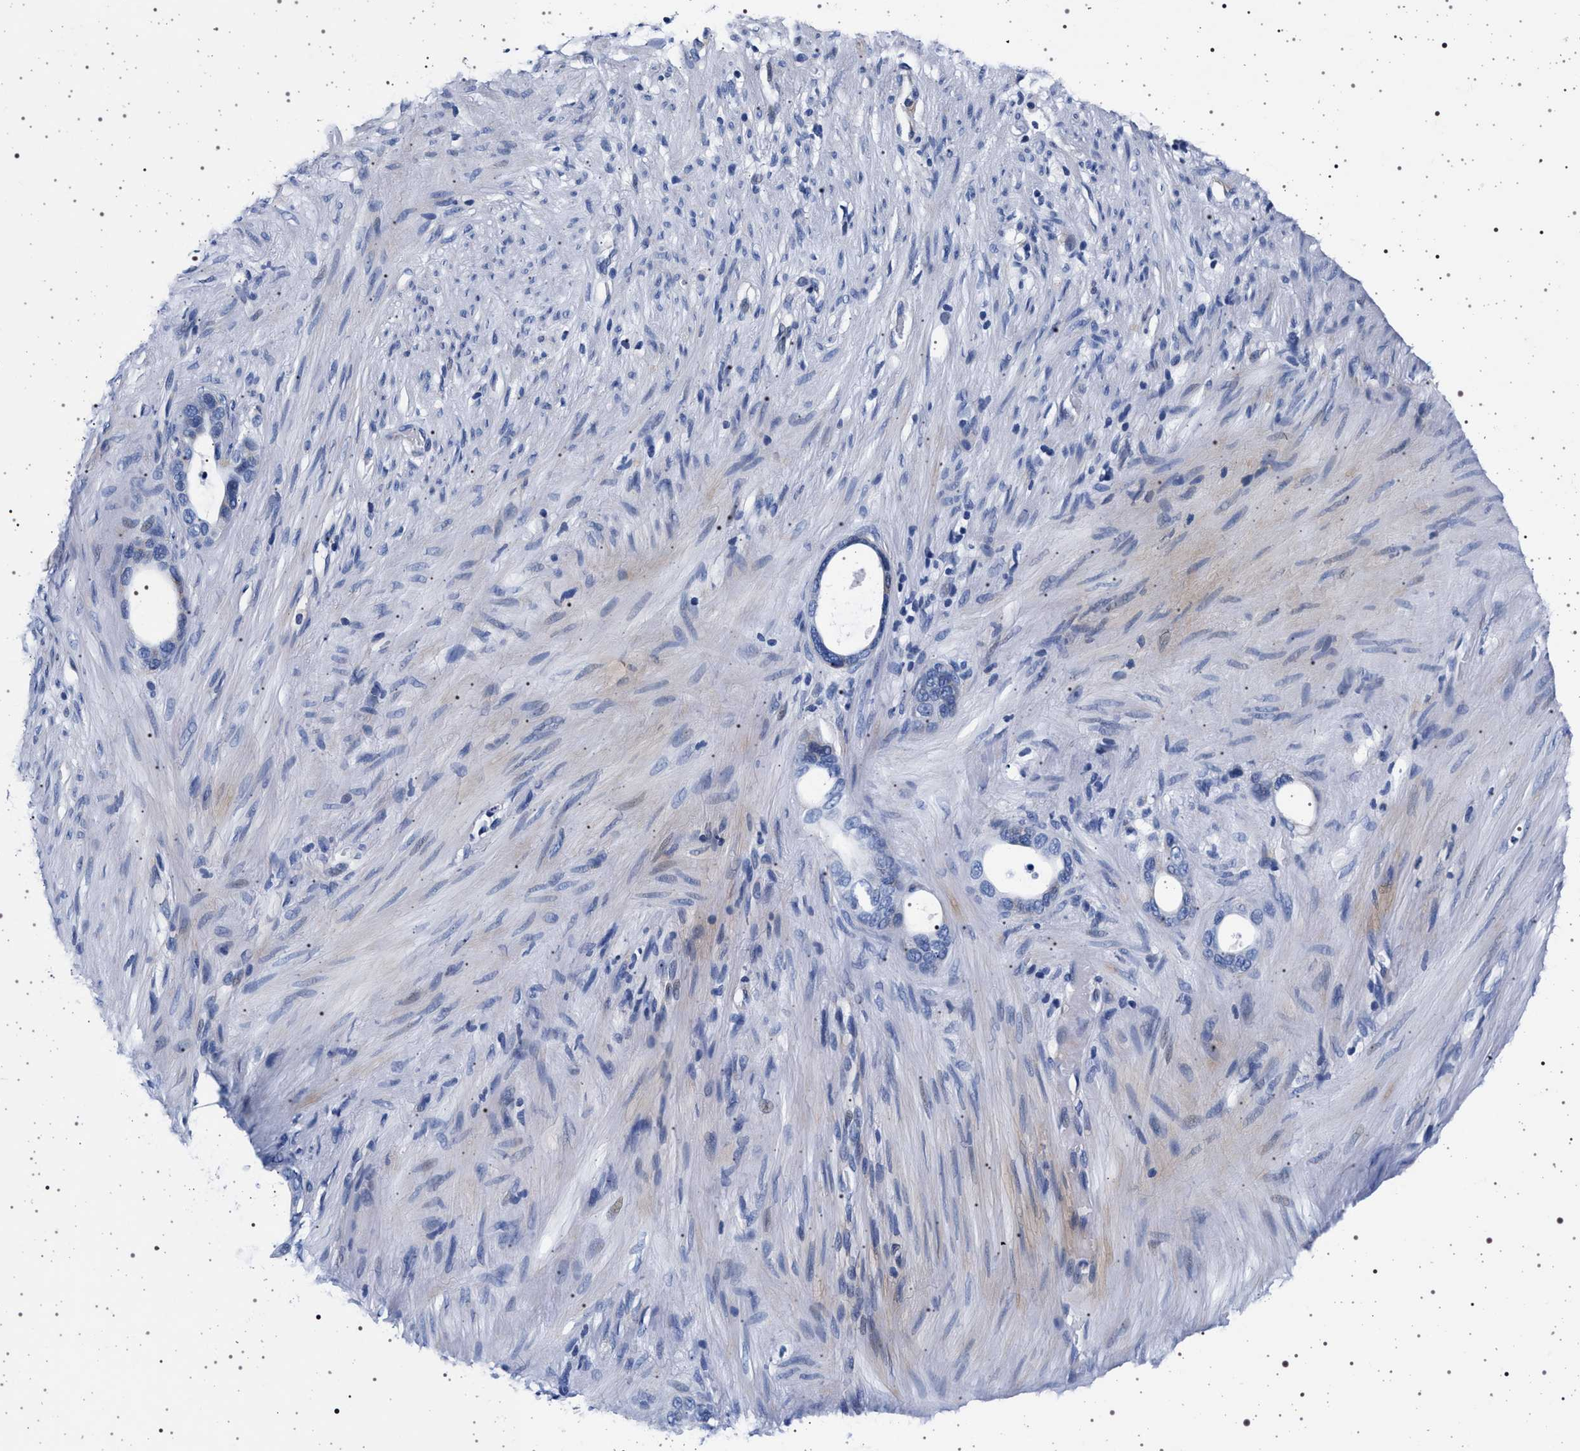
{"staining": {"intensity": "negative", "quantity": "none", "location": "none"}, "tissue": "stomach cancer", "cell_type": "Tumor cells", "image_type": "cancer", "snomed": [{"axis": "morphology", "description": "Adenocarcinoma, NOS"}, {"axis": "topography", "description": "Stomach"}], "caption": "Image shows no significant protein staining in tumor cells of stomach adenocarcinoma.", "gene": "SLC9A1", "patient": {"sex": "female", "age": 75}}